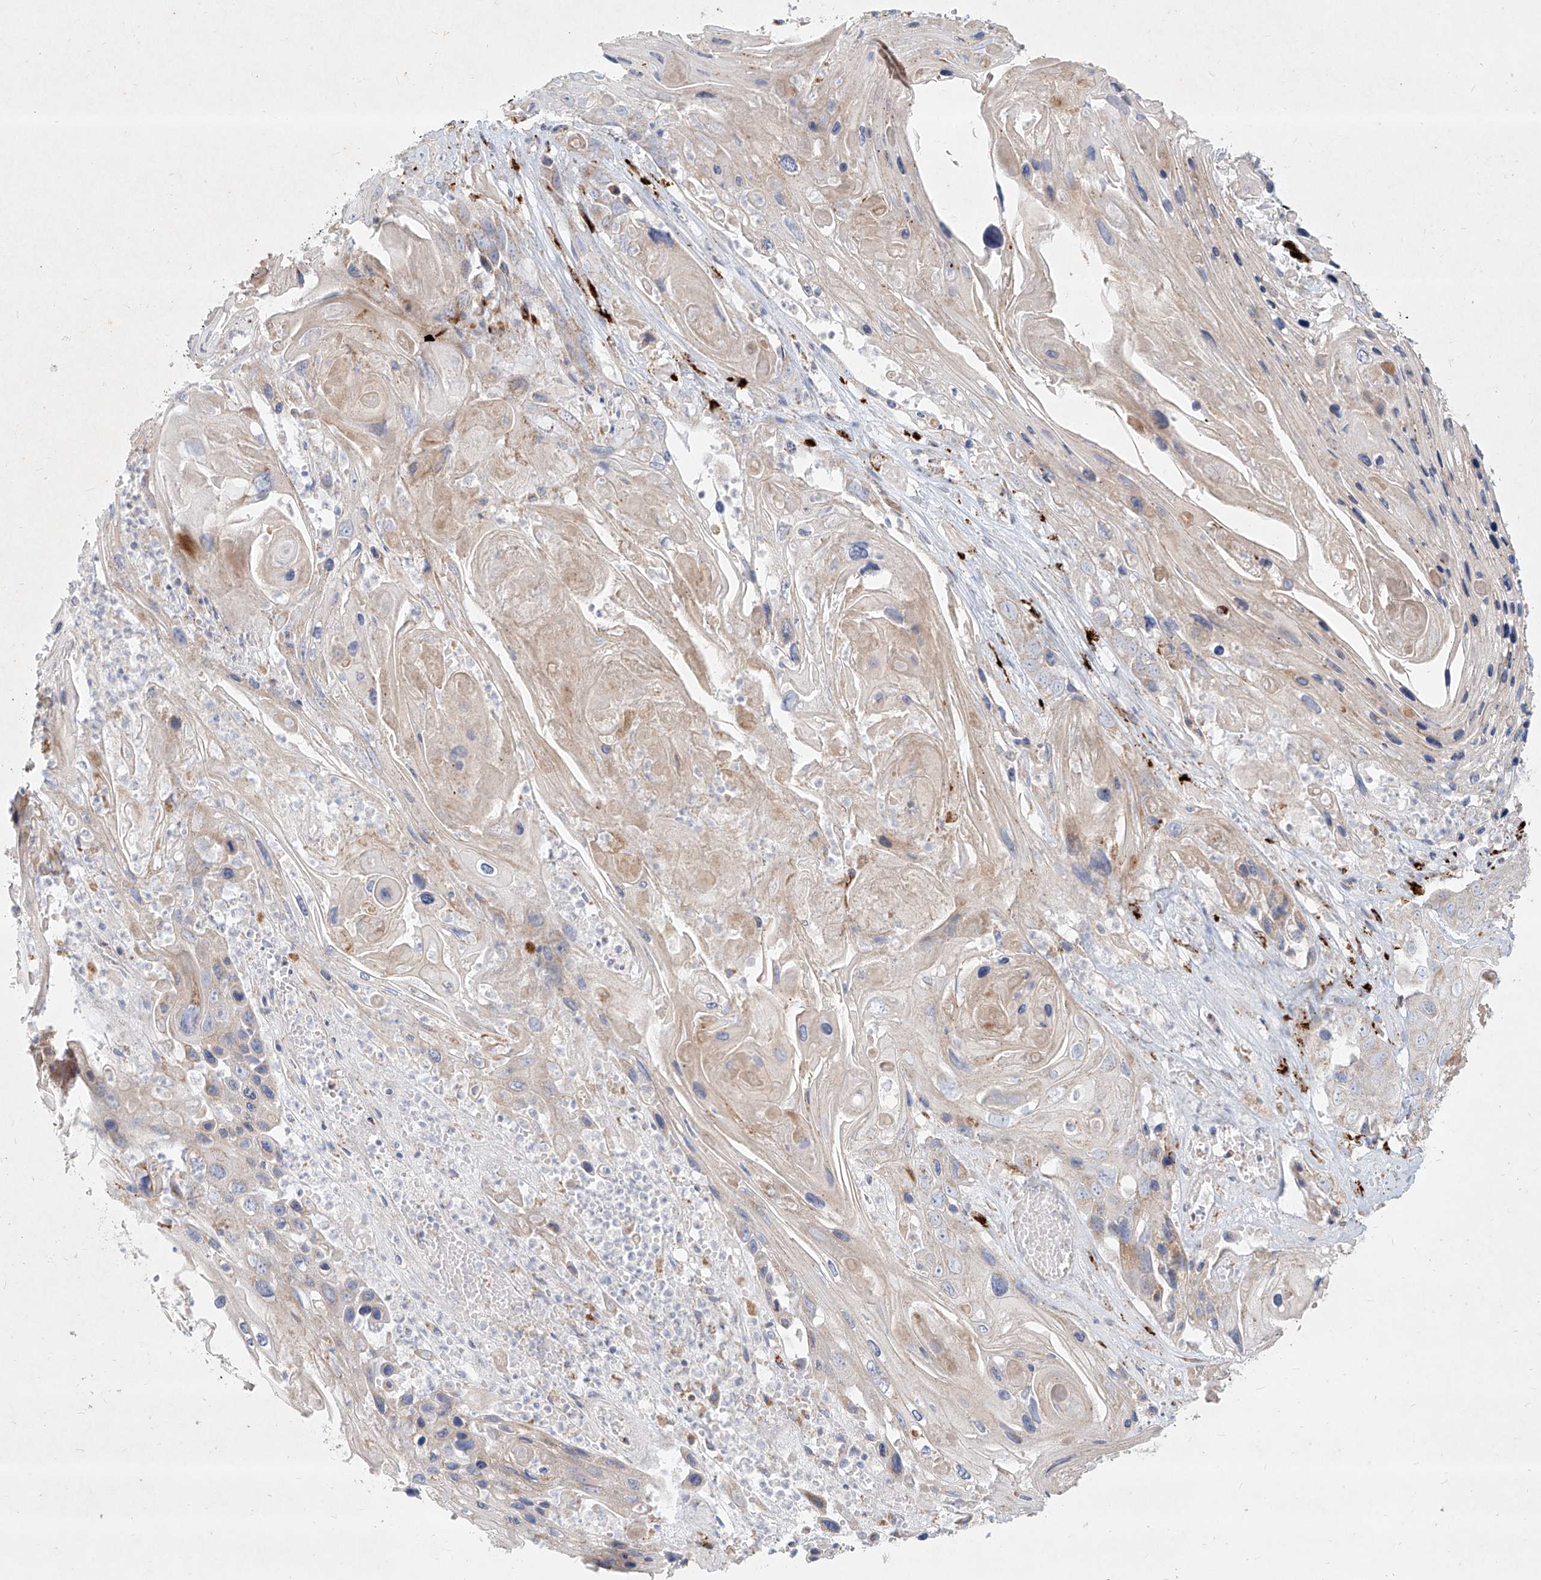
{"staining": {"intensity": "weak", "quantity": "<25%", "location": "cytoplasmic/membranous"}, "tissue": "skin cancer", "cell_type": "Tumor cells", "image_type": "cancer", "snomed": [{"axis": "morphology", "description": "Squamous cell carcinoma, NOS"}, {"axis": "topography", "description": "Skin"}], "caption": "Immunohistochemical staining of human skin squamous cell carcinoma shows no significant staining in tumor cells. (Brightfield microscopy of DAB (3,3'-diaminobenzidine) IHC at high magnification).", "gene": "MTX2", "patient": {"sex": "male", "age": 55}}